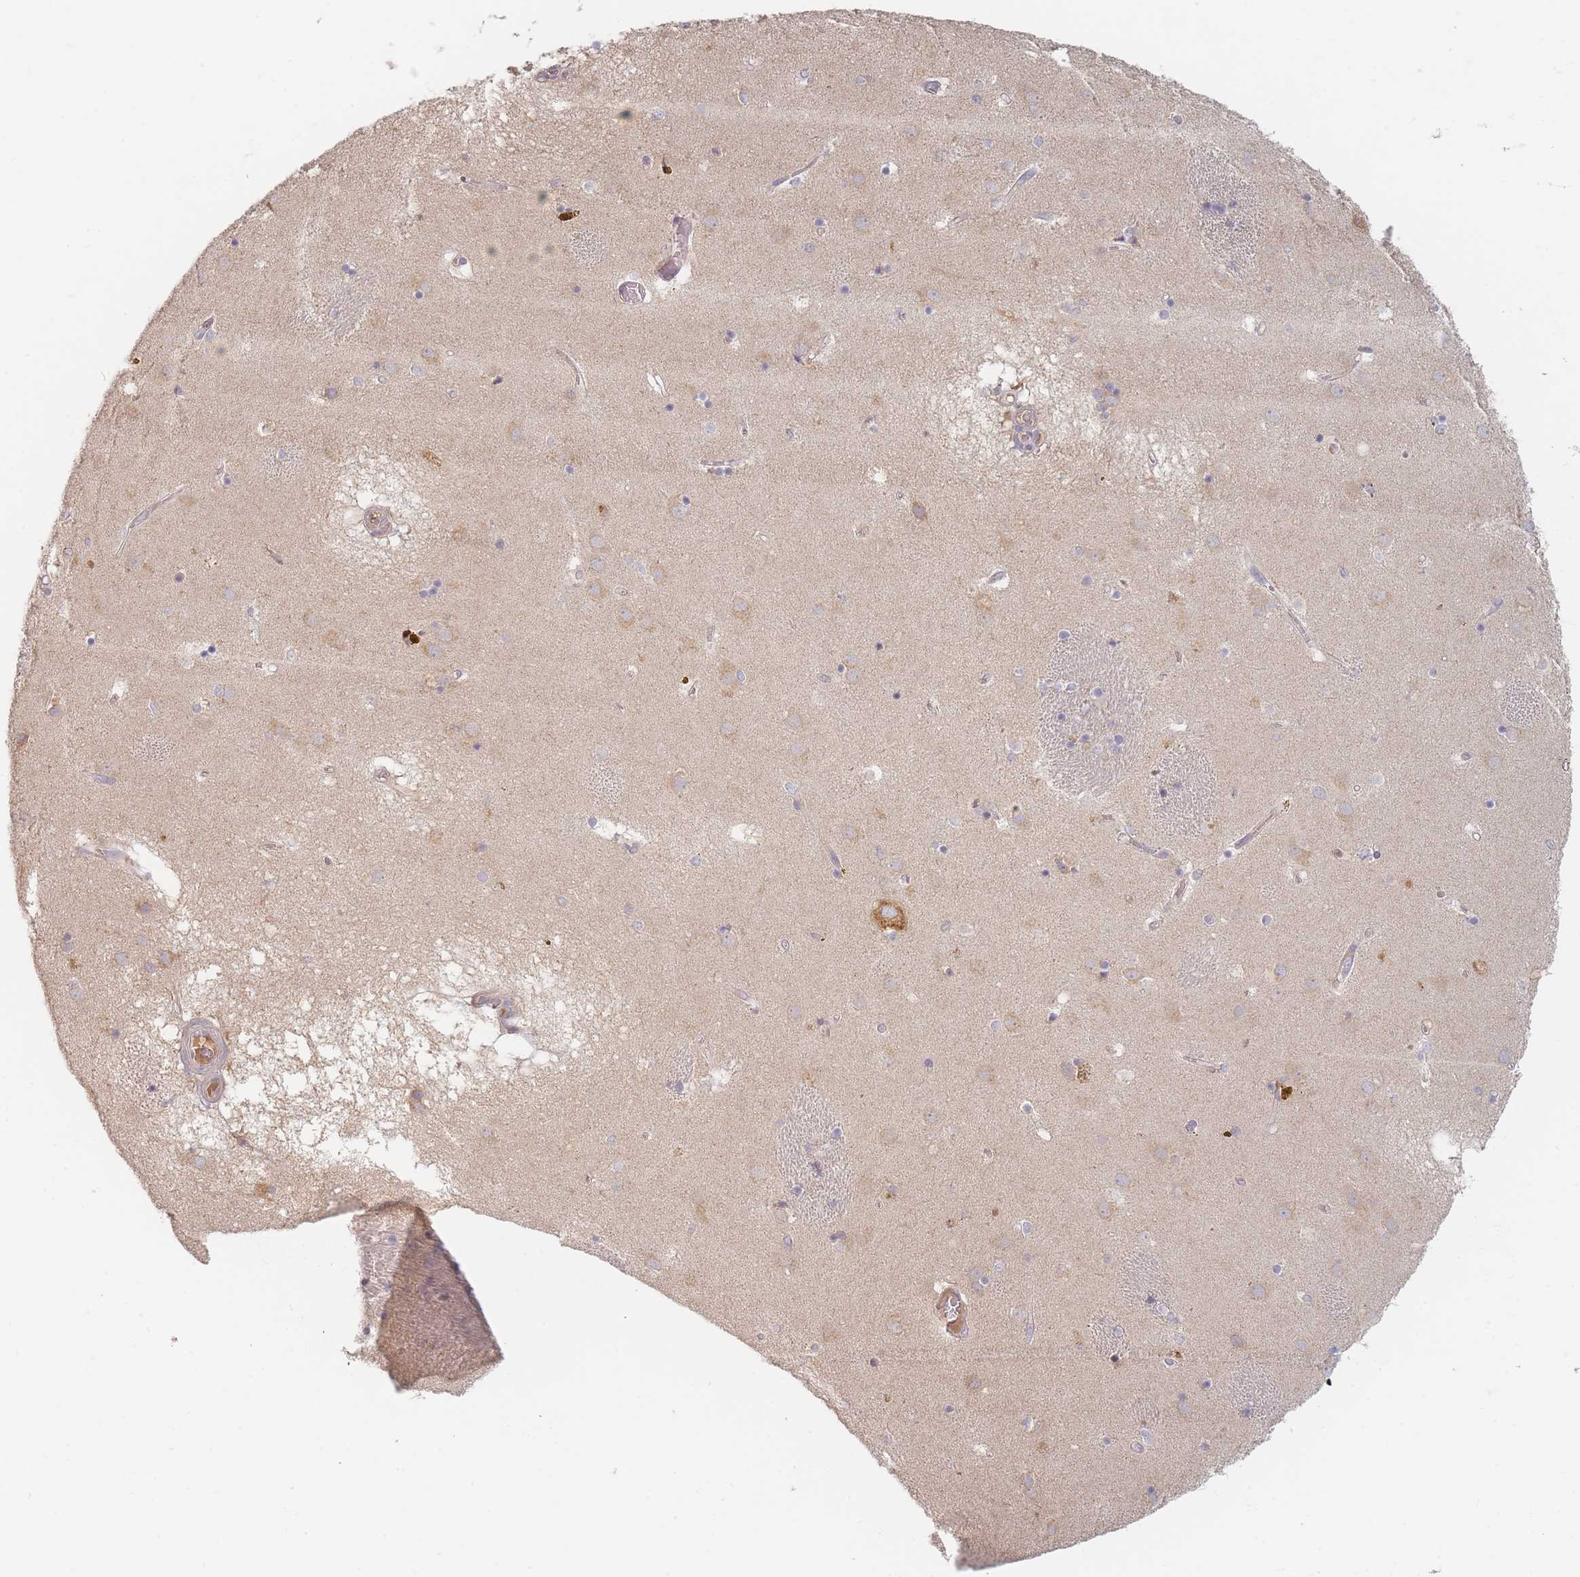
{"staining": {"intensity": "negative", "quantity": "none", "location": "none"}, "tissue": "caudate", "cell_type": "Glial cells", "image_type": "normal", "snomed": [{"axis": "morphology", "description": "Normal tissue, NOS"}, {"axis": "topography", "description": "Lateral ventricle wall"}], "caption": "Immunohistochemical staining of normal human caudate exhibits no significant positivity in glial cells. The staining is performed using DAB brown chromogen with nuclei counter-stained in using hematoxylin.", "gene": "SLC35F3", "patient": {"sex": "male", "age": 70}}